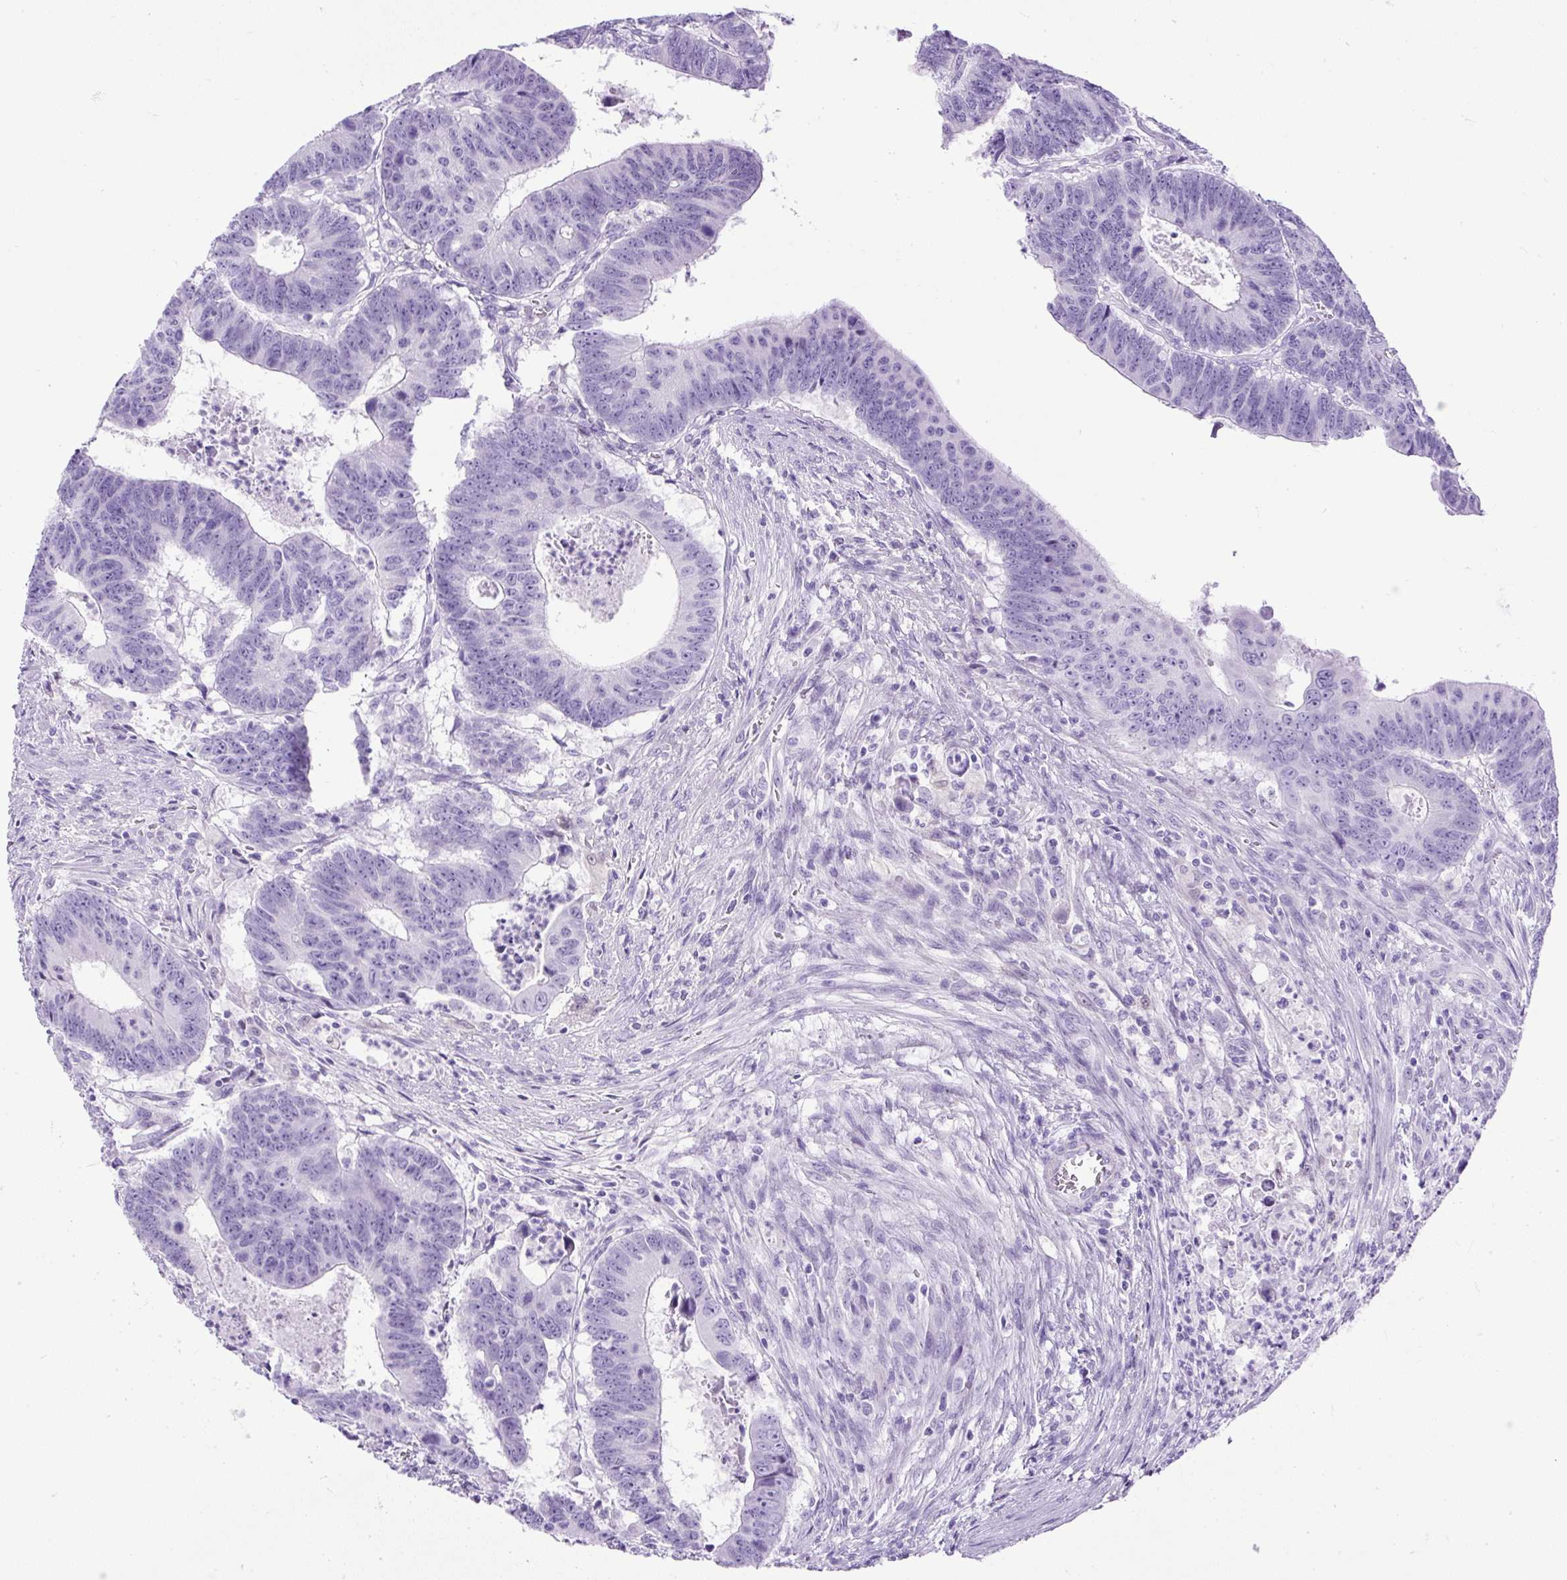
{"staining": {"intensity": "negative", "quantity": "none", "location": "none"}, "tissue": "colorectal cancer", "cell_type": "Tumor cells", "image_type": "cancer", "snomed": [{"axis": "morphology", "description": "Adenocarcinoma, NOS"}, {"axis": "topography", "description": "Colon"}], "caption": "Adenocarcinoma (colorectal) stained for a protein using immunohistochemistry reveals no expression tumor cells.", "gene": "UPP1", "patient": {"sex": "male", "age": 62}}